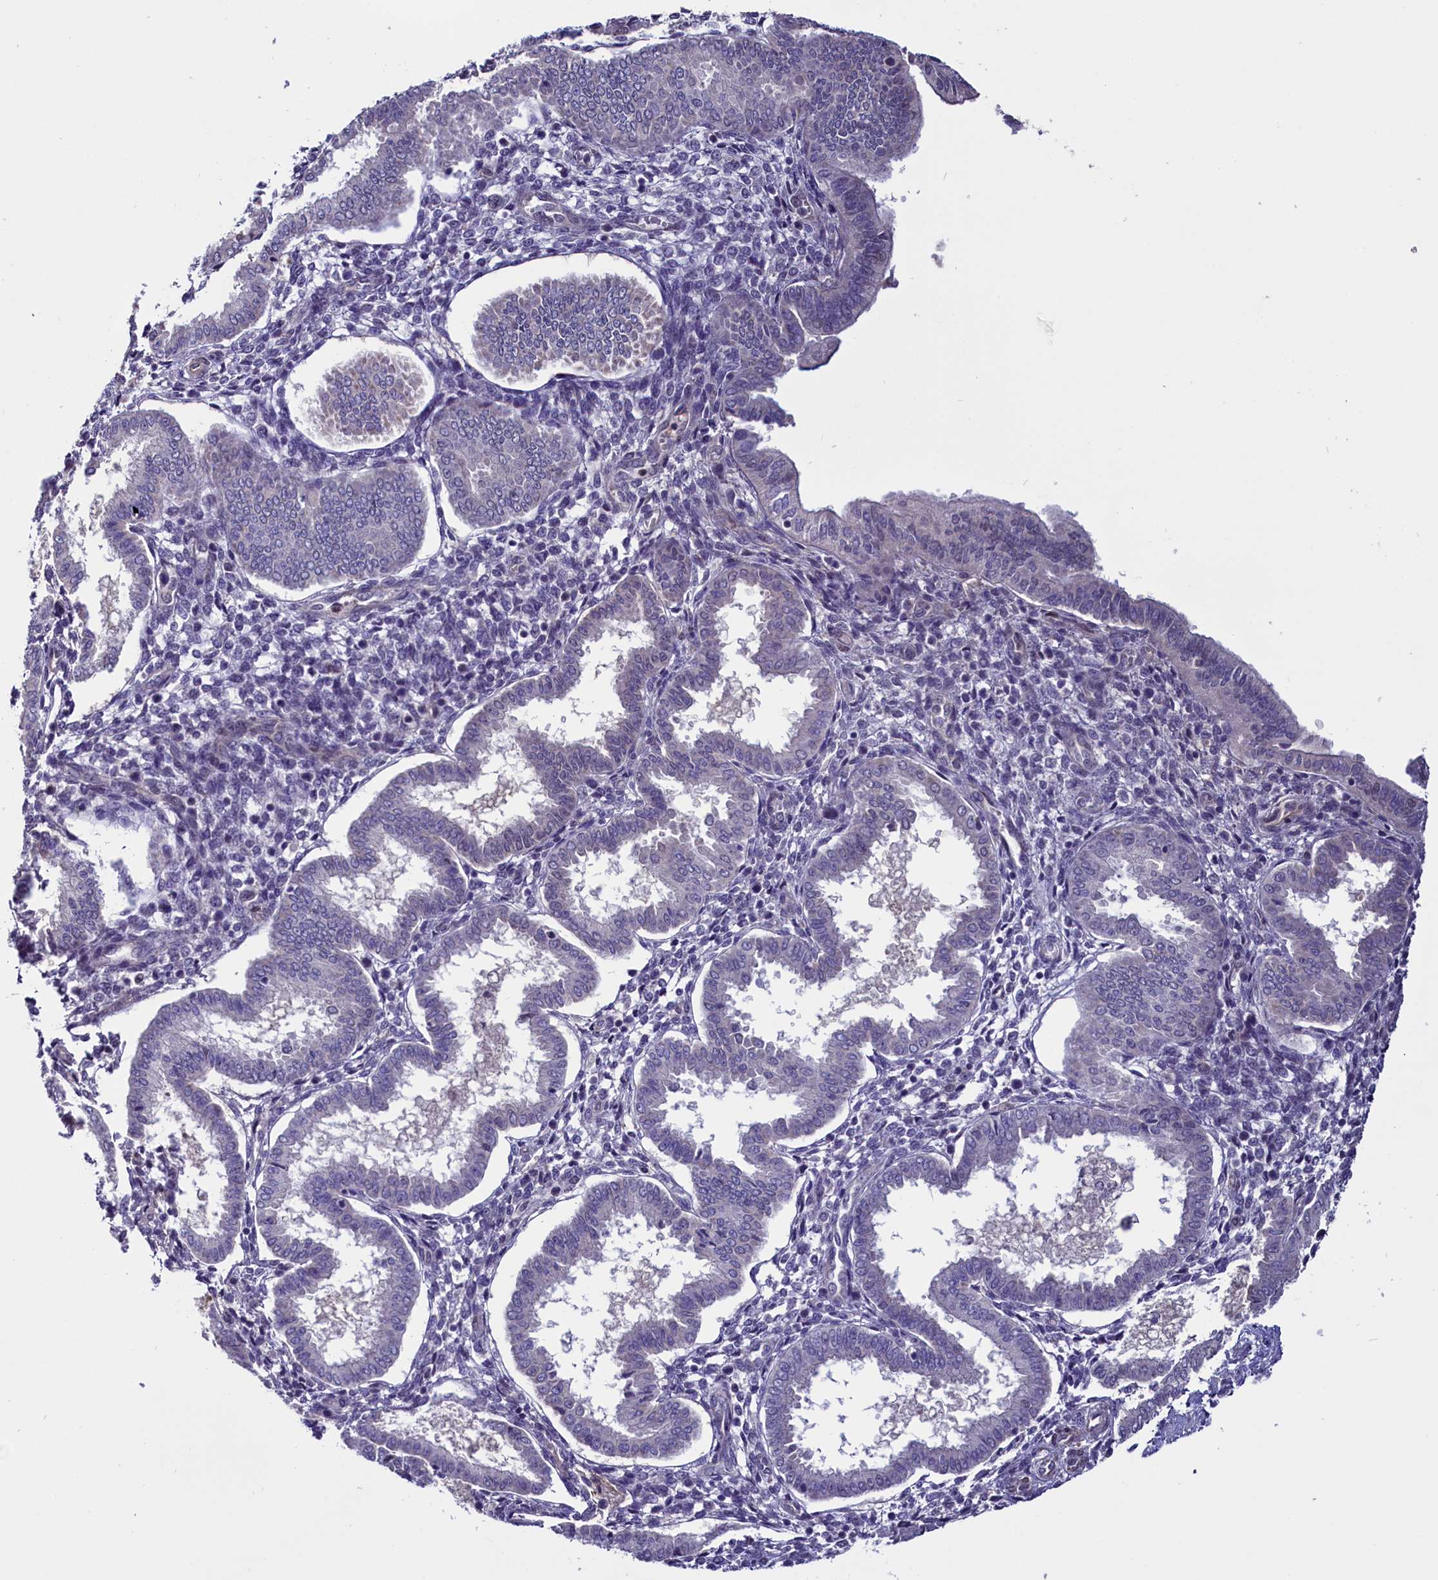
{"staining": {"intensity": "negative", "quantity": "none", "location": "none"}, "tissue": "endometrium", "cell_type": "Cells in endometrial stroma", "image_type": "normal", "snomed": [{"axis": "morphology", "description": "Normal tissue, NOS"}, {"axis": "topography", "description": "Endometrium"}], "caption": "Immunohistochemistry micrograph of normal human endometrium stained for a protein (brown), which reveals no staining in cells in endometrial stroma.", "gene": "PDILT", "patient": {"sex": "female", "age": 24}}